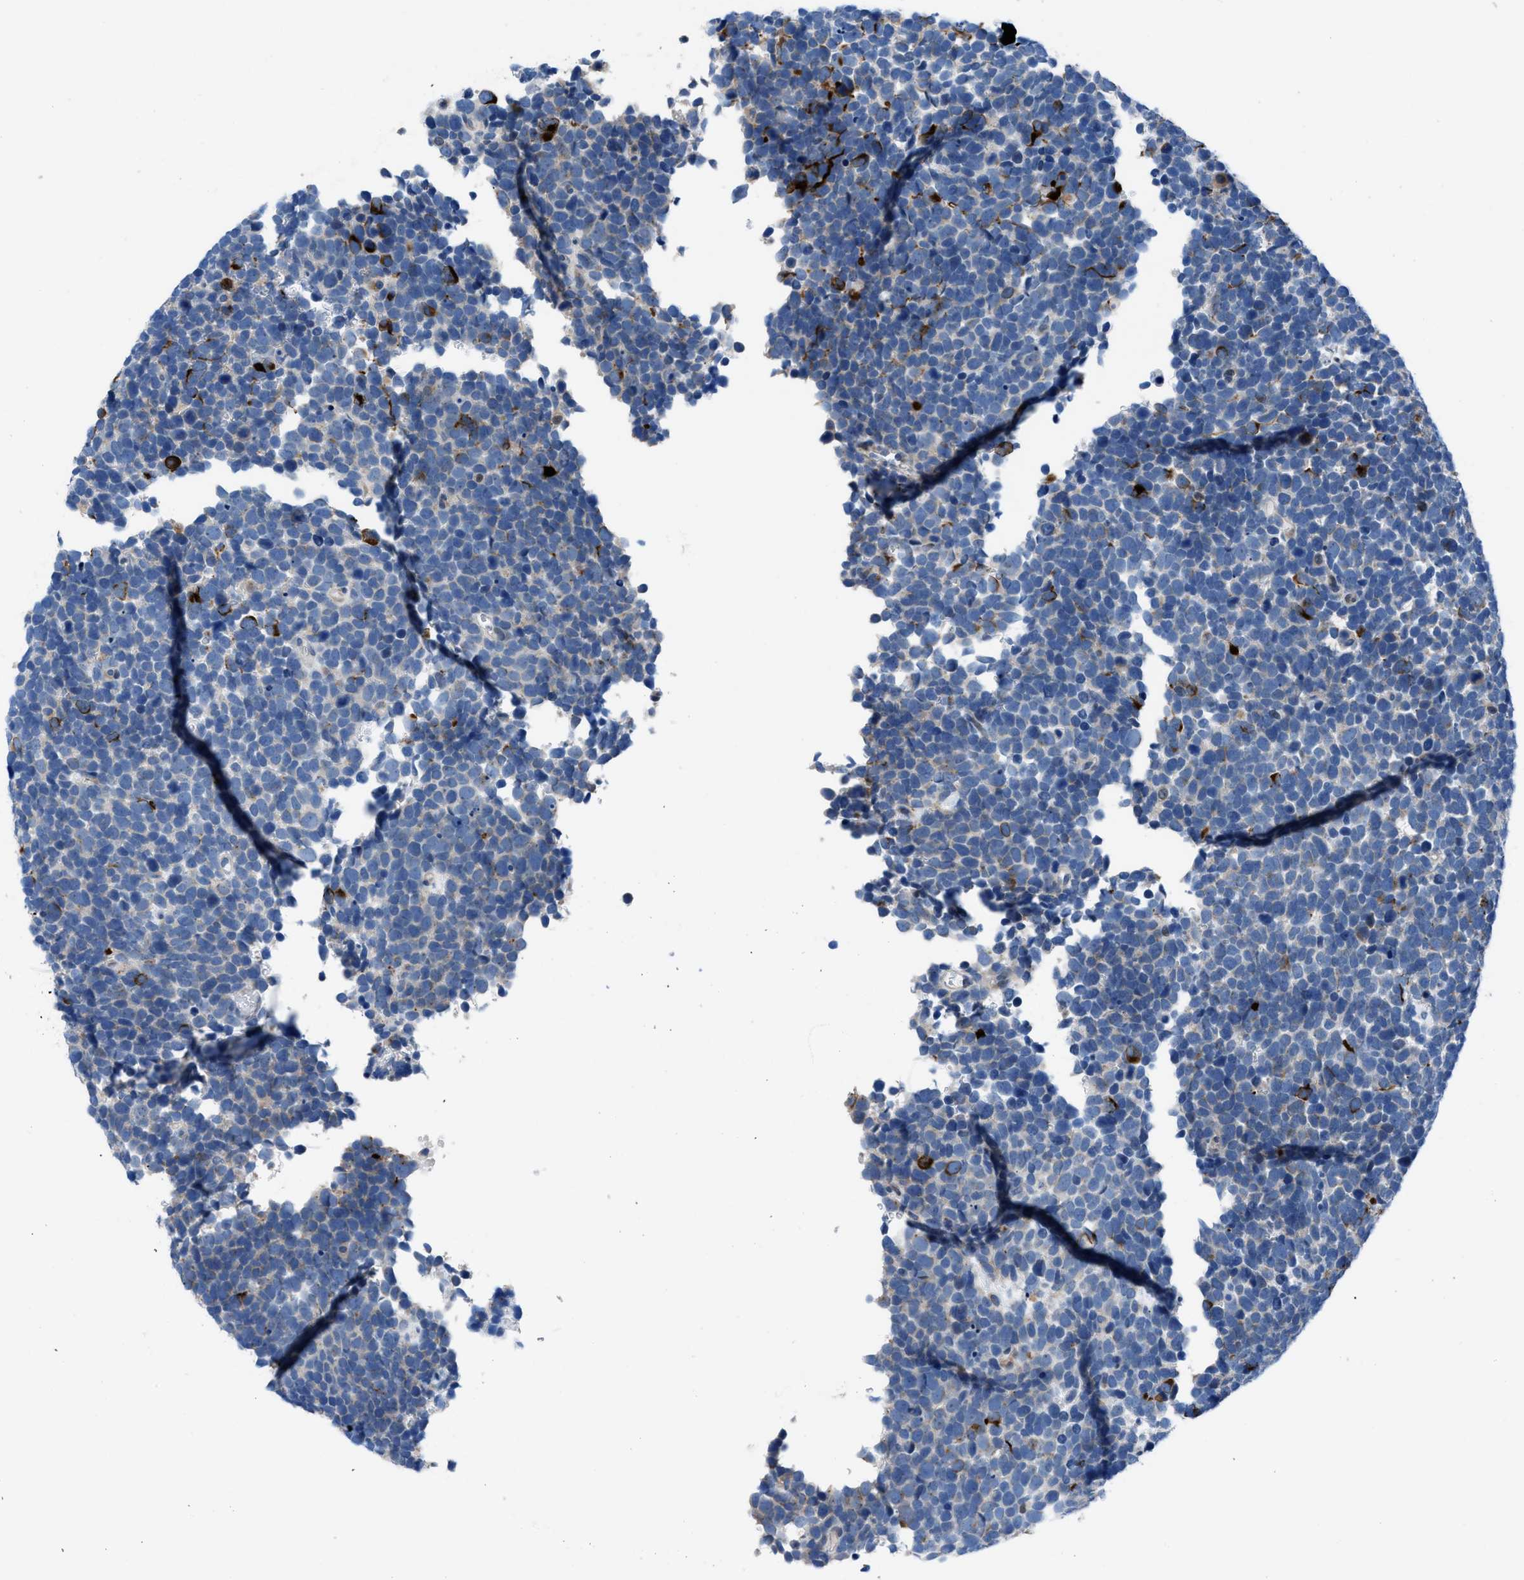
{"staining": {"intensity": "negative", "quantity": "none", "location": "none"}, "tissue": "urothelial cancer", "cell_type": "Tumor cells", "image_type": "cancer", "snomed": [{"axis": "morphology", "description": "Urothelial carcinoma, High grade"}, {"axis": "topography", "description": "Urinary bladder"}], "caption": "Immunohistochemistry (IHC) histopathology image of high-grade urothelial carcinoma stained for a protein (brown), which displays no staining in tumor cells.", "gene": "UAP1", "patient": {"sex": "female", "age": 82}}